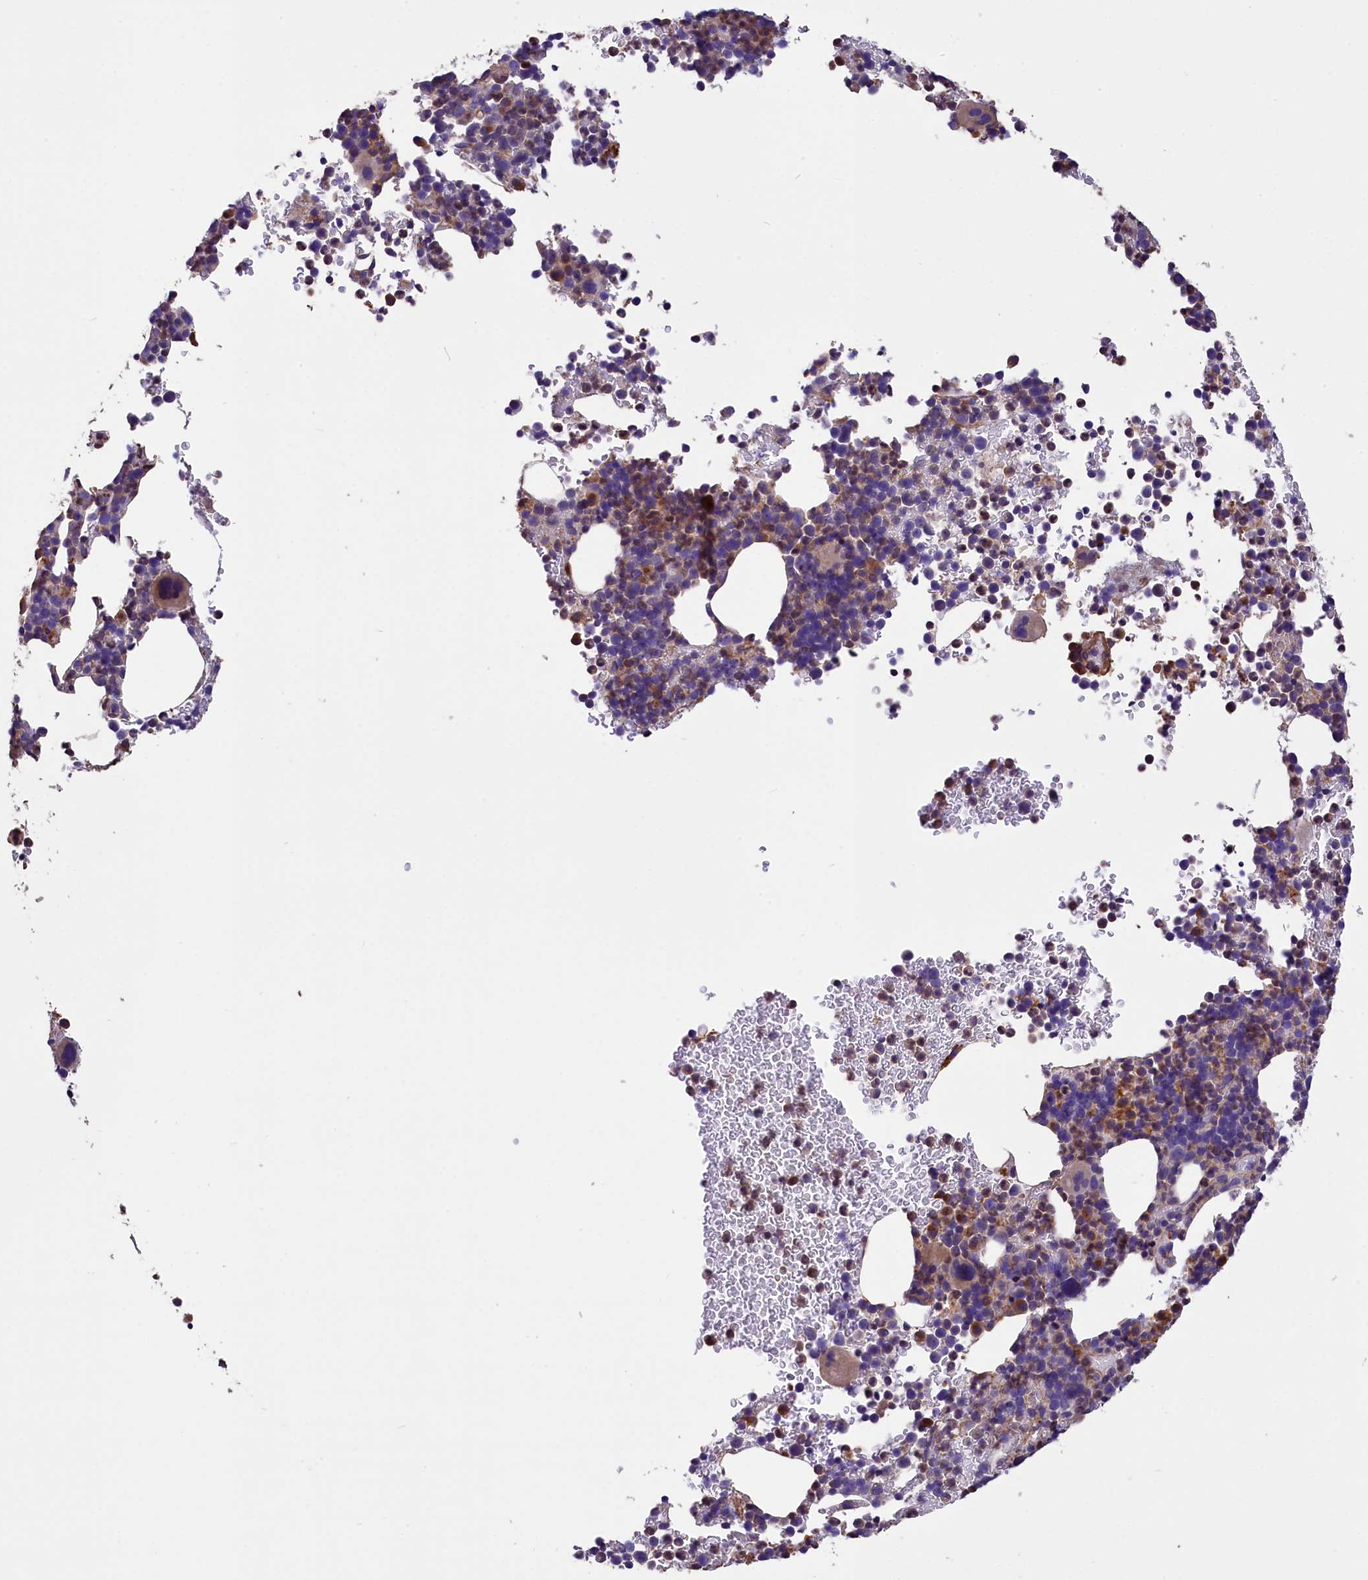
{"staining": {"intensity": "moderate", "quantity": "<25%", "location": "cytoplasmic/membranous"}, "tissue": "bone marrow", "cell_type": "Hematopoietic cells", "image_type": "normal", "snomed": [{"axis": "morphology", "description": "Normal tissue, NOS"}, {"axis": "topography", "description": "Bone marrow"}], "caption": "Immunohistochemistry photomicrograph of normal bone marrow: bone marrow stained using immunohistochemistry (IHC) shows low levels of moderate protein expression localized specifically in the cytoplasmic/membranous of hematopoietic cells, appearing as a cytoplasmic/membranous brown color.", "gene": "ERMARD", "patient": {"sex": "female", "age": 82}}